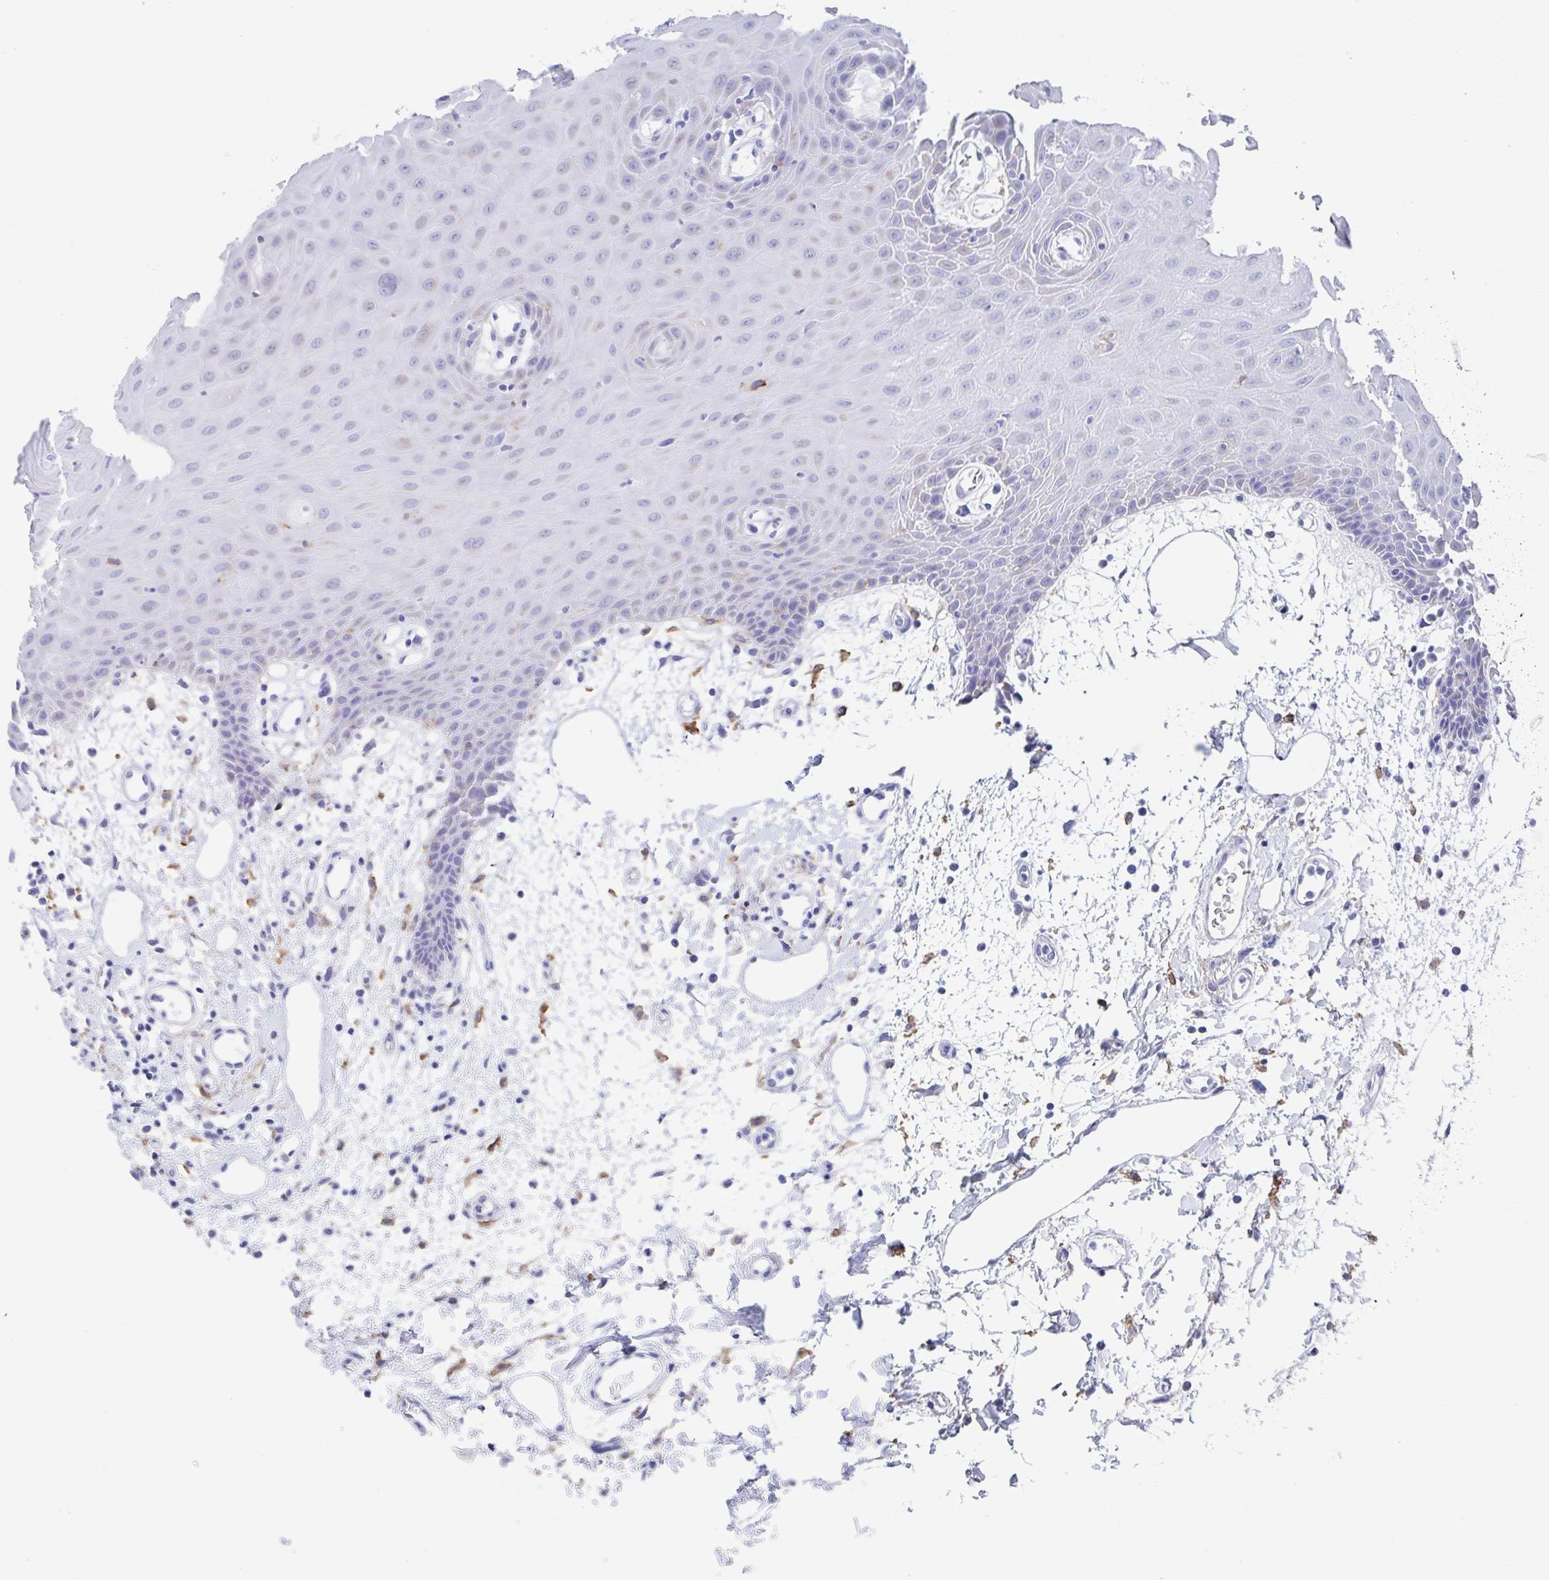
{"staining": {"intensity": "weak", "quantity": "<25%", "location": "cytoplasmic/membranous"}, "tissue": "oral mucosa", "cell_type": "Squamous epithelial cells", "image_type": "normal", "snomed": [{"axis": "morphology", "description": "Normal tissue, NOS"}, {"axis": "topography", "description": "Oral tissue"}], "caption": "High power microscopy micrograph of an immunohistochemistry (IHC) micrograph of benign oral mucosa, revealing no significant positivity in squamous epithelial cells. (DAB IHC with hematoxylin counter stain).", "gene": "FCGR3A", "patient": {"sex": "female", "age": 59}}